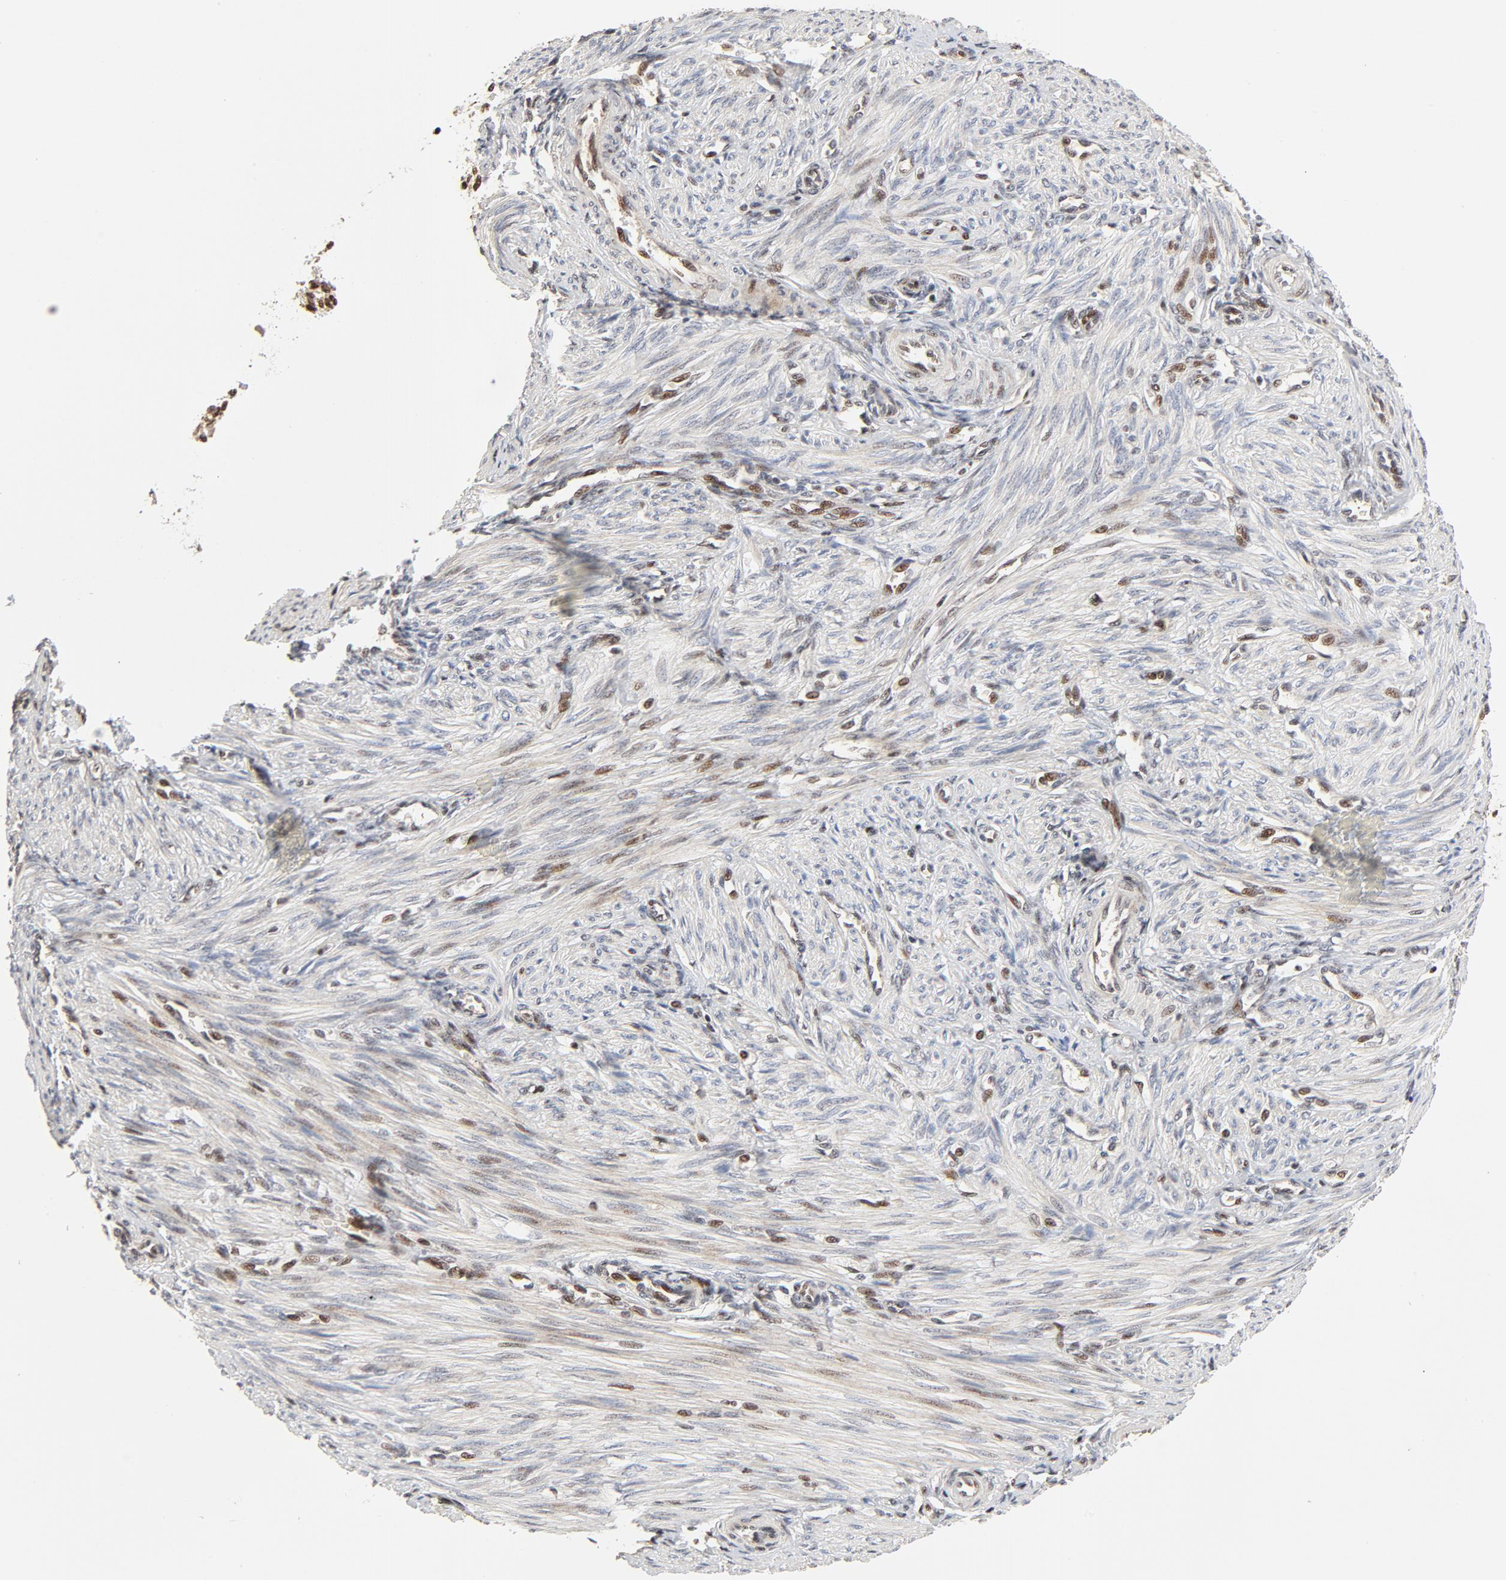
{"staining": {"intensity": "moderate", "quantity": ">75%", "location": "nuclear"}, "tissue": "endometrium", "cell_type": "Cells in endometrial stroma", "image_type": "normal", "snomed": [{"axis": "morphology", "description": "Normal tissue, NOS"}, {"axis": "topography", "description": "Endometrium"}], "caption": "Moderate nuclear expression for a protein is present in approximately >75% of cells in endometrial stroma of normal endometrium using immunohistochemistry (IHC).", "gene": "GTF2I", "patient": {"sex": "female", "age": 27}}